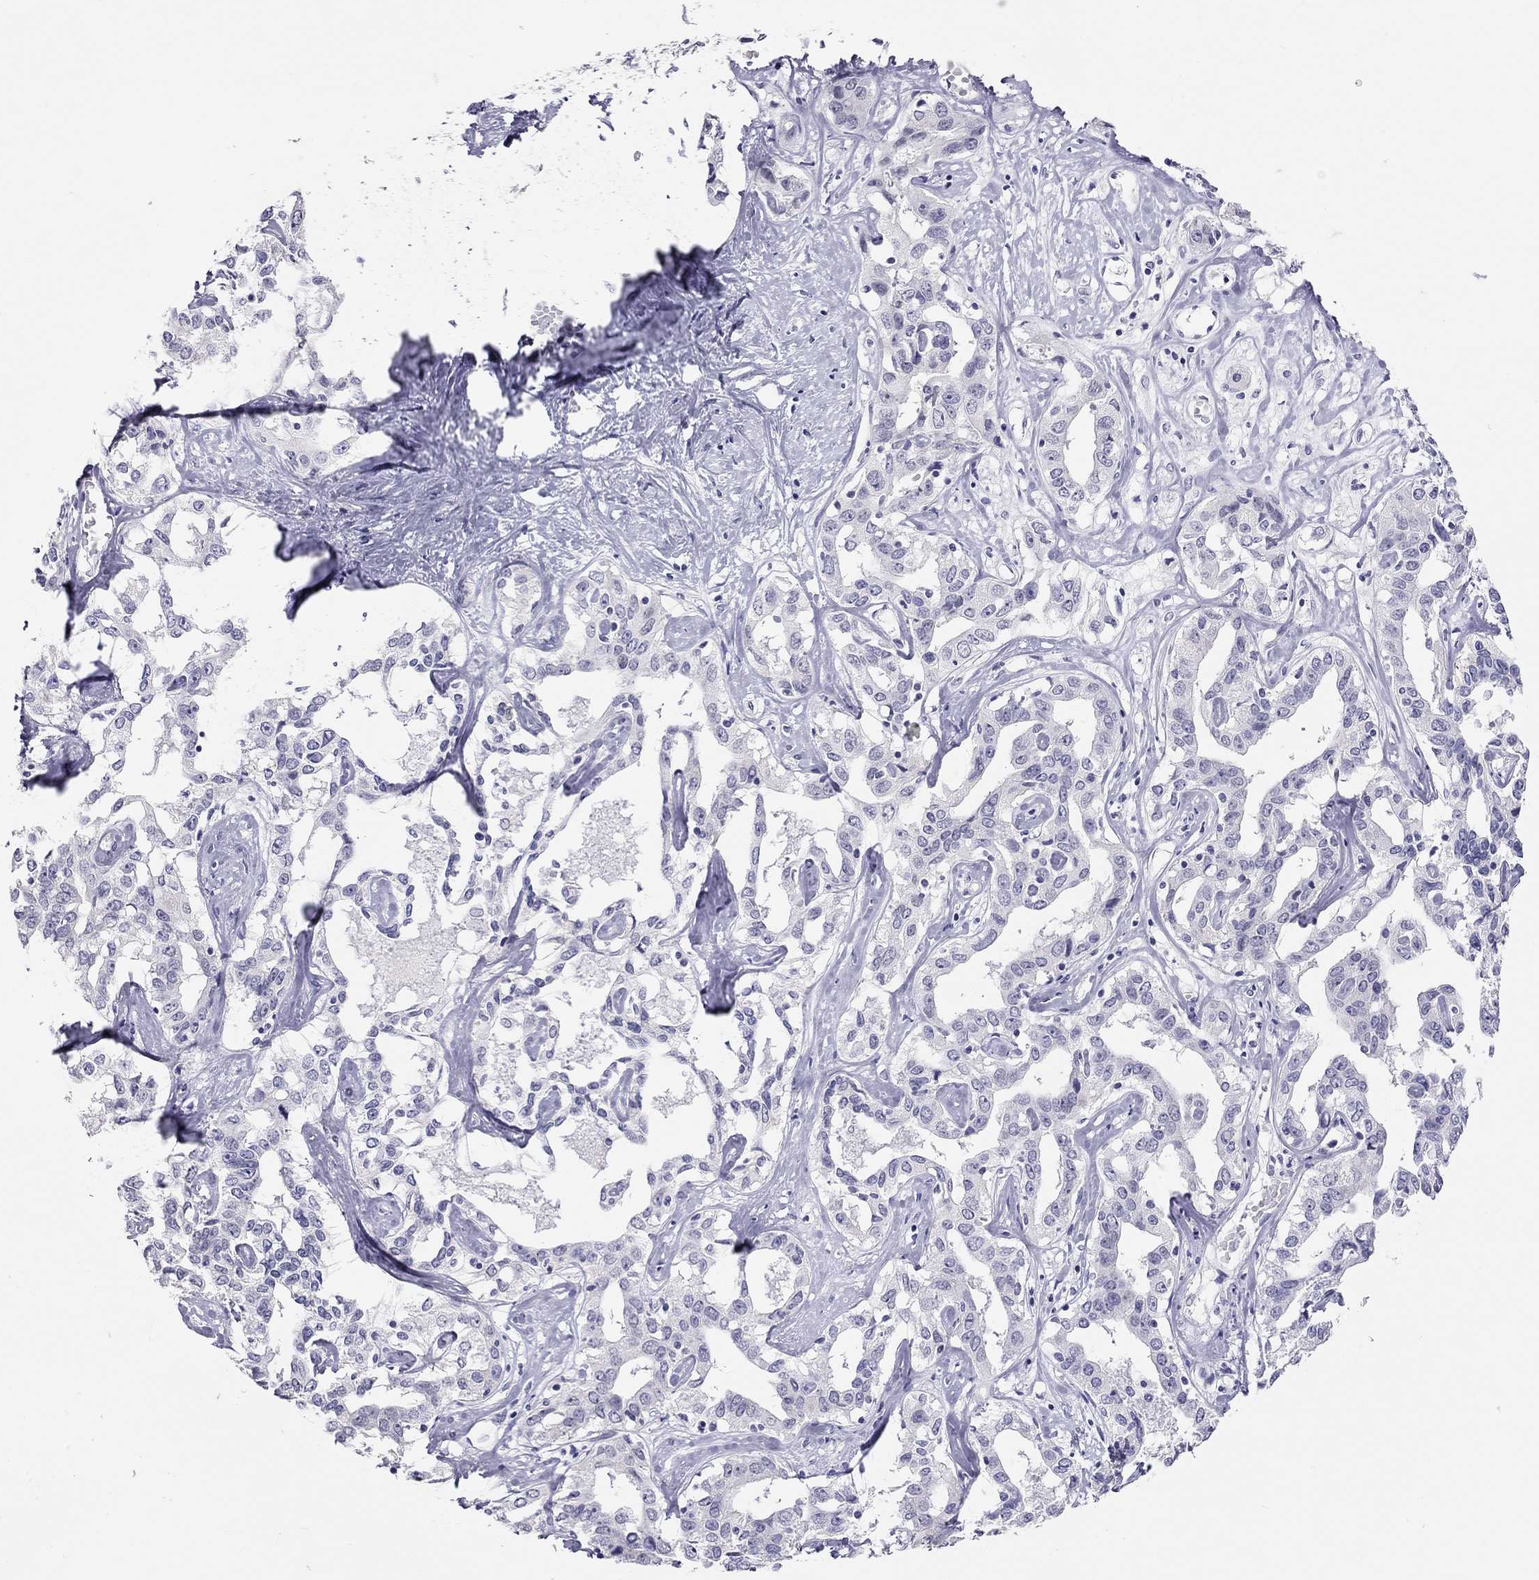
{"staining": {"intensity": "negative", "quantity": "none", "location": "none"}, "tissue": "liver cancer", "cell_type": "Tumor cells", "image_type": "cancer", "snomed": [{"axis": "morphology", "description": "Cholangiocarcinoma"}, {"axis": "topography", "description": "Liver"}], "caption": "Immunohistochemistry (IHC) image of human liver cholangiocarcinoma stained for a protein (brown), which shows no expression in tumor cells. (DAB (3,3'-diaminobenzidine) immunohistochemistry (IHC) visualized using brightfield microscopy, high magnification).", "gene": "KCNV2", "patient": {"sex": "male", "age": 59}}